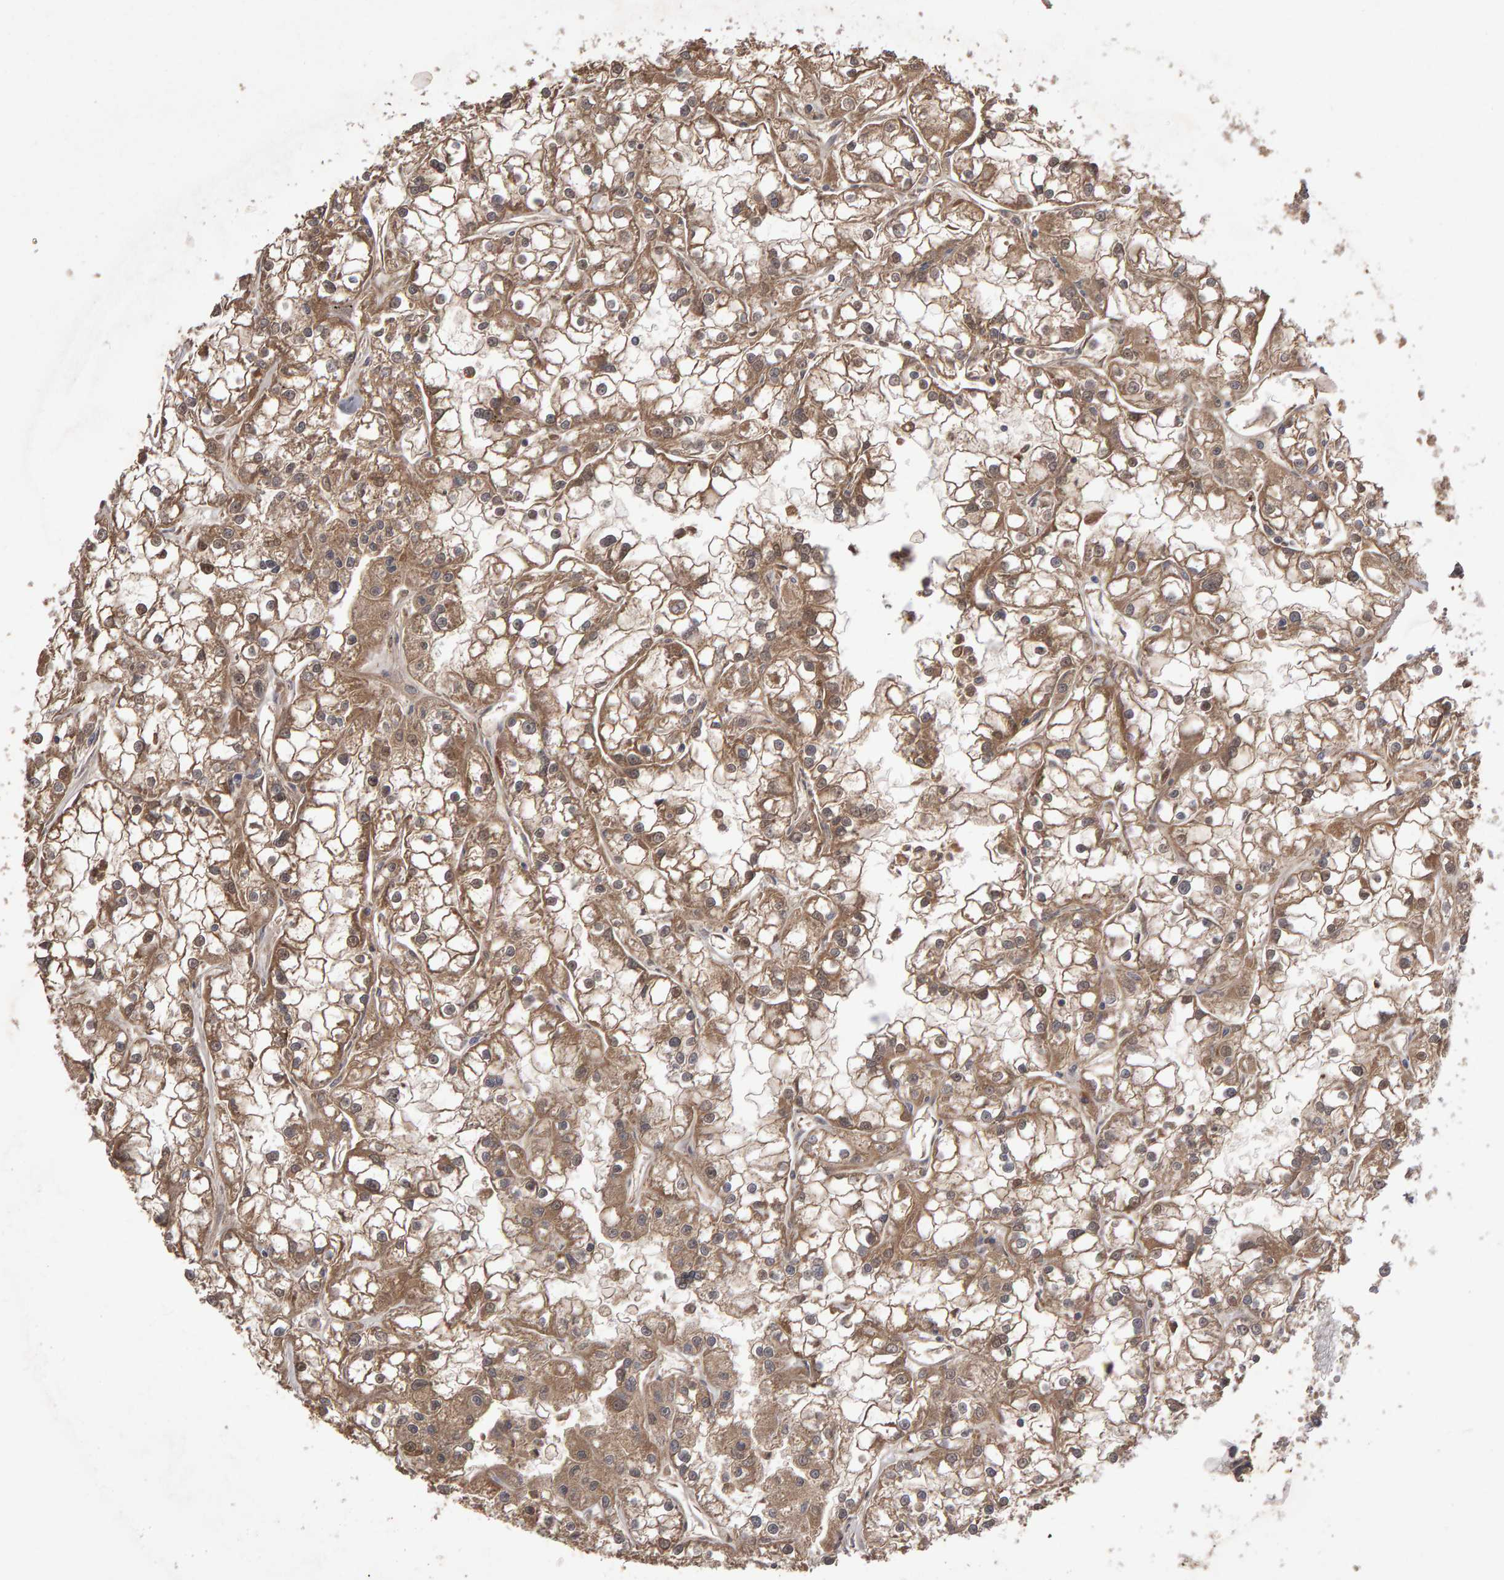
{"staining": {"intensity": "moderate", "quantity": ">75%", "location": "cytoplasmic/membranous"}, "tissue": "renal cancer", "cell_type": "Tumor cells", "image_type": "cancer", "snomed": [{"axis": "morphology", "description": "Adenocarcinoma, NOS"}, {"axis": "topography", "description": "Kidney"}], "caption": "This is an image of immunohistochemistry staining of adenocarcinoma (renal), which shows moderate staining in the cytoplasmic/membranous of tumor cells.", "gene": "PGS1", "patient": {"sex": "female", "age": 52}}